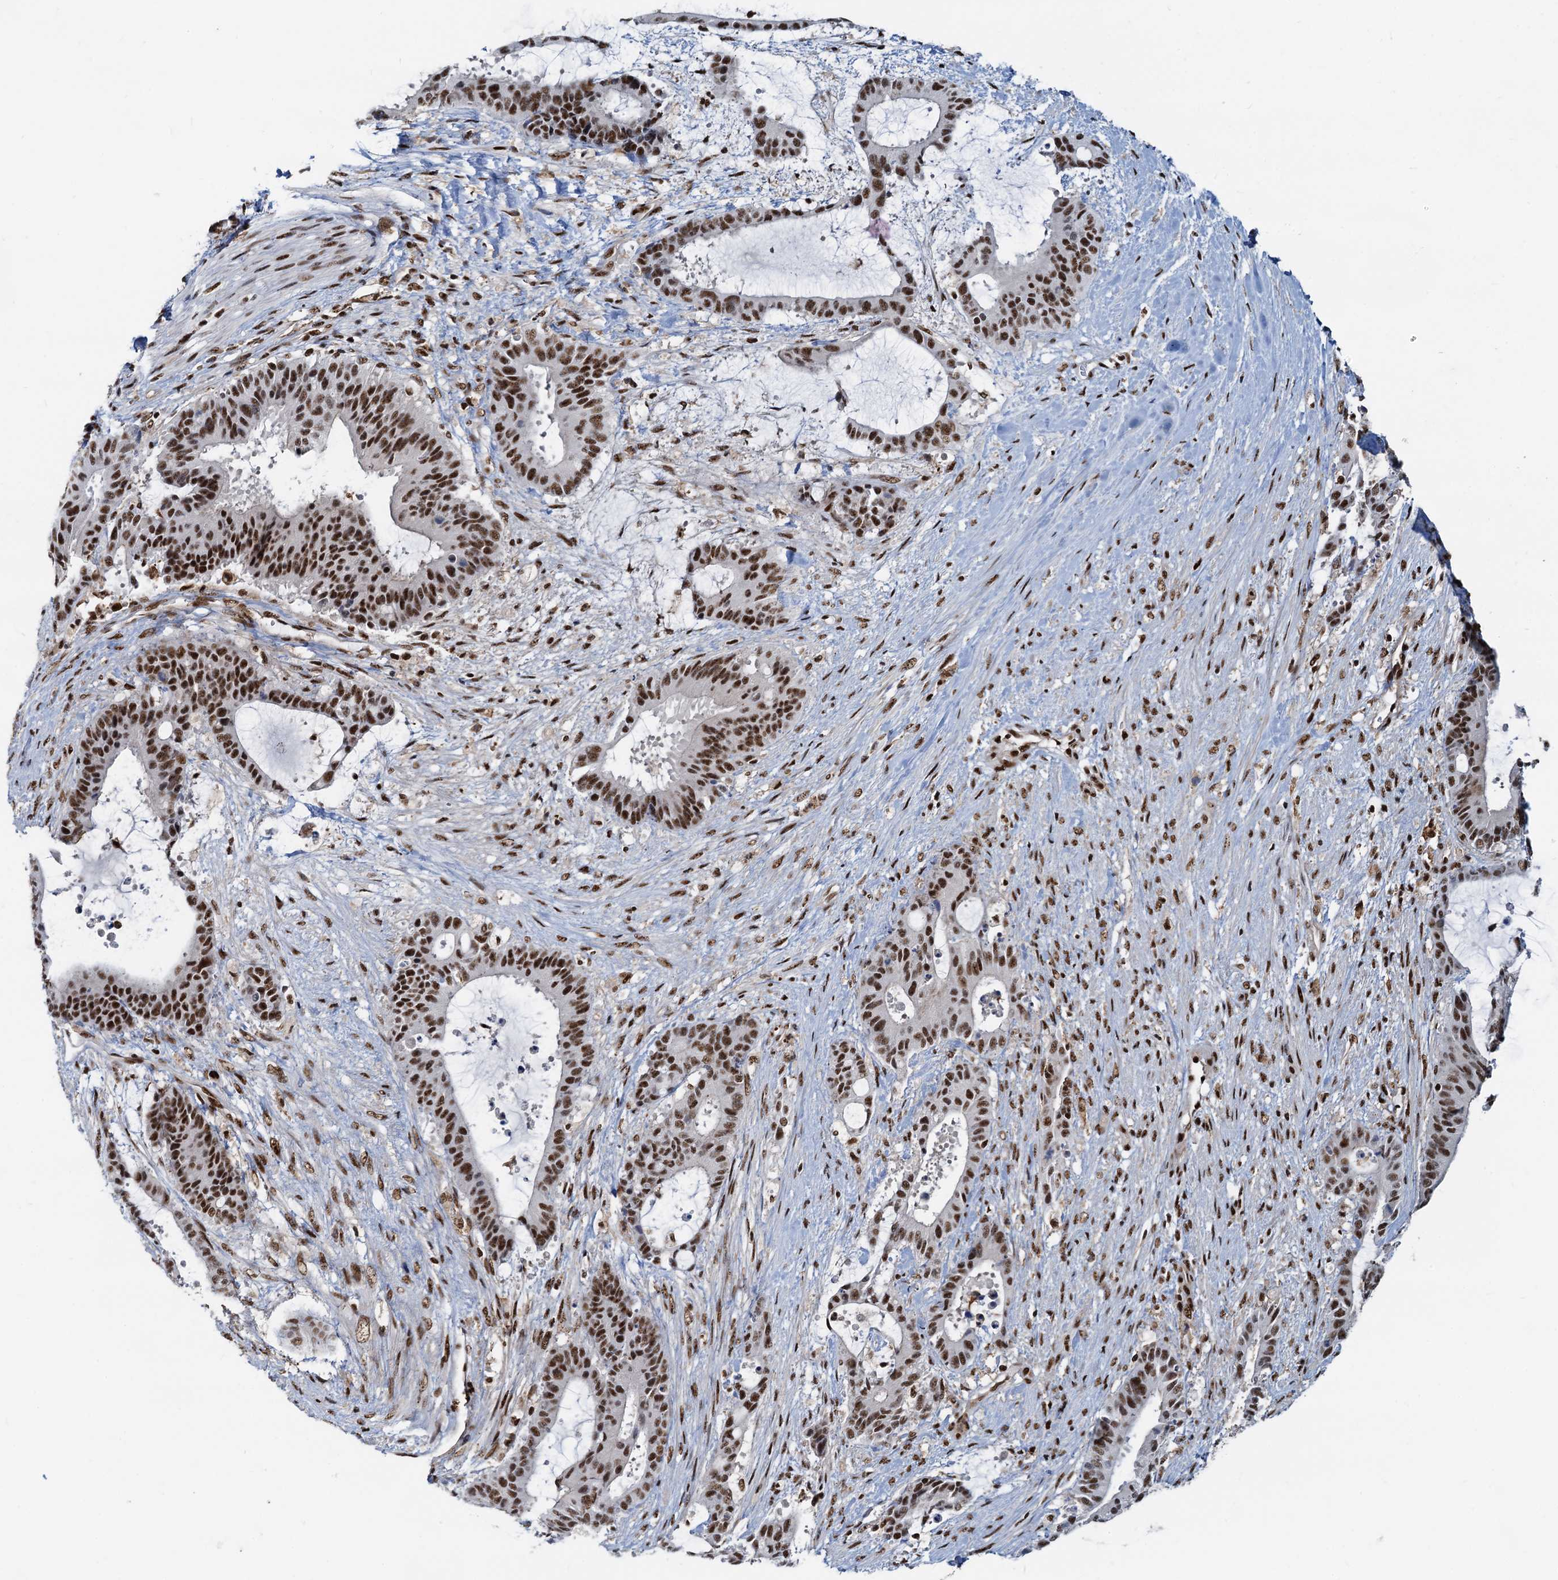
{"staining": {"intensity": "strong", "quantity": ">75%", "location": "nuclear"}, "tissue": "liver cancer", "cell_type": "Tumor cells", "image_type": "cancer", "snomed": [{"axis": "morphology", "description": "Normal tissue, NOS"}, {"axis": "morphology", "description": "Cholangiocarcinoma"}, {"axis": "topography", "description": "Liver"}, {"axis": "topography", "description": "Peripheral nerve tissue"}], "caption": "Liver cholangiocarcinoma tissue shows strong nuclear expression in approximately >75% of tumor cells", "gene": "RBM26", "patient": {"sex": "female", "age": 73}}